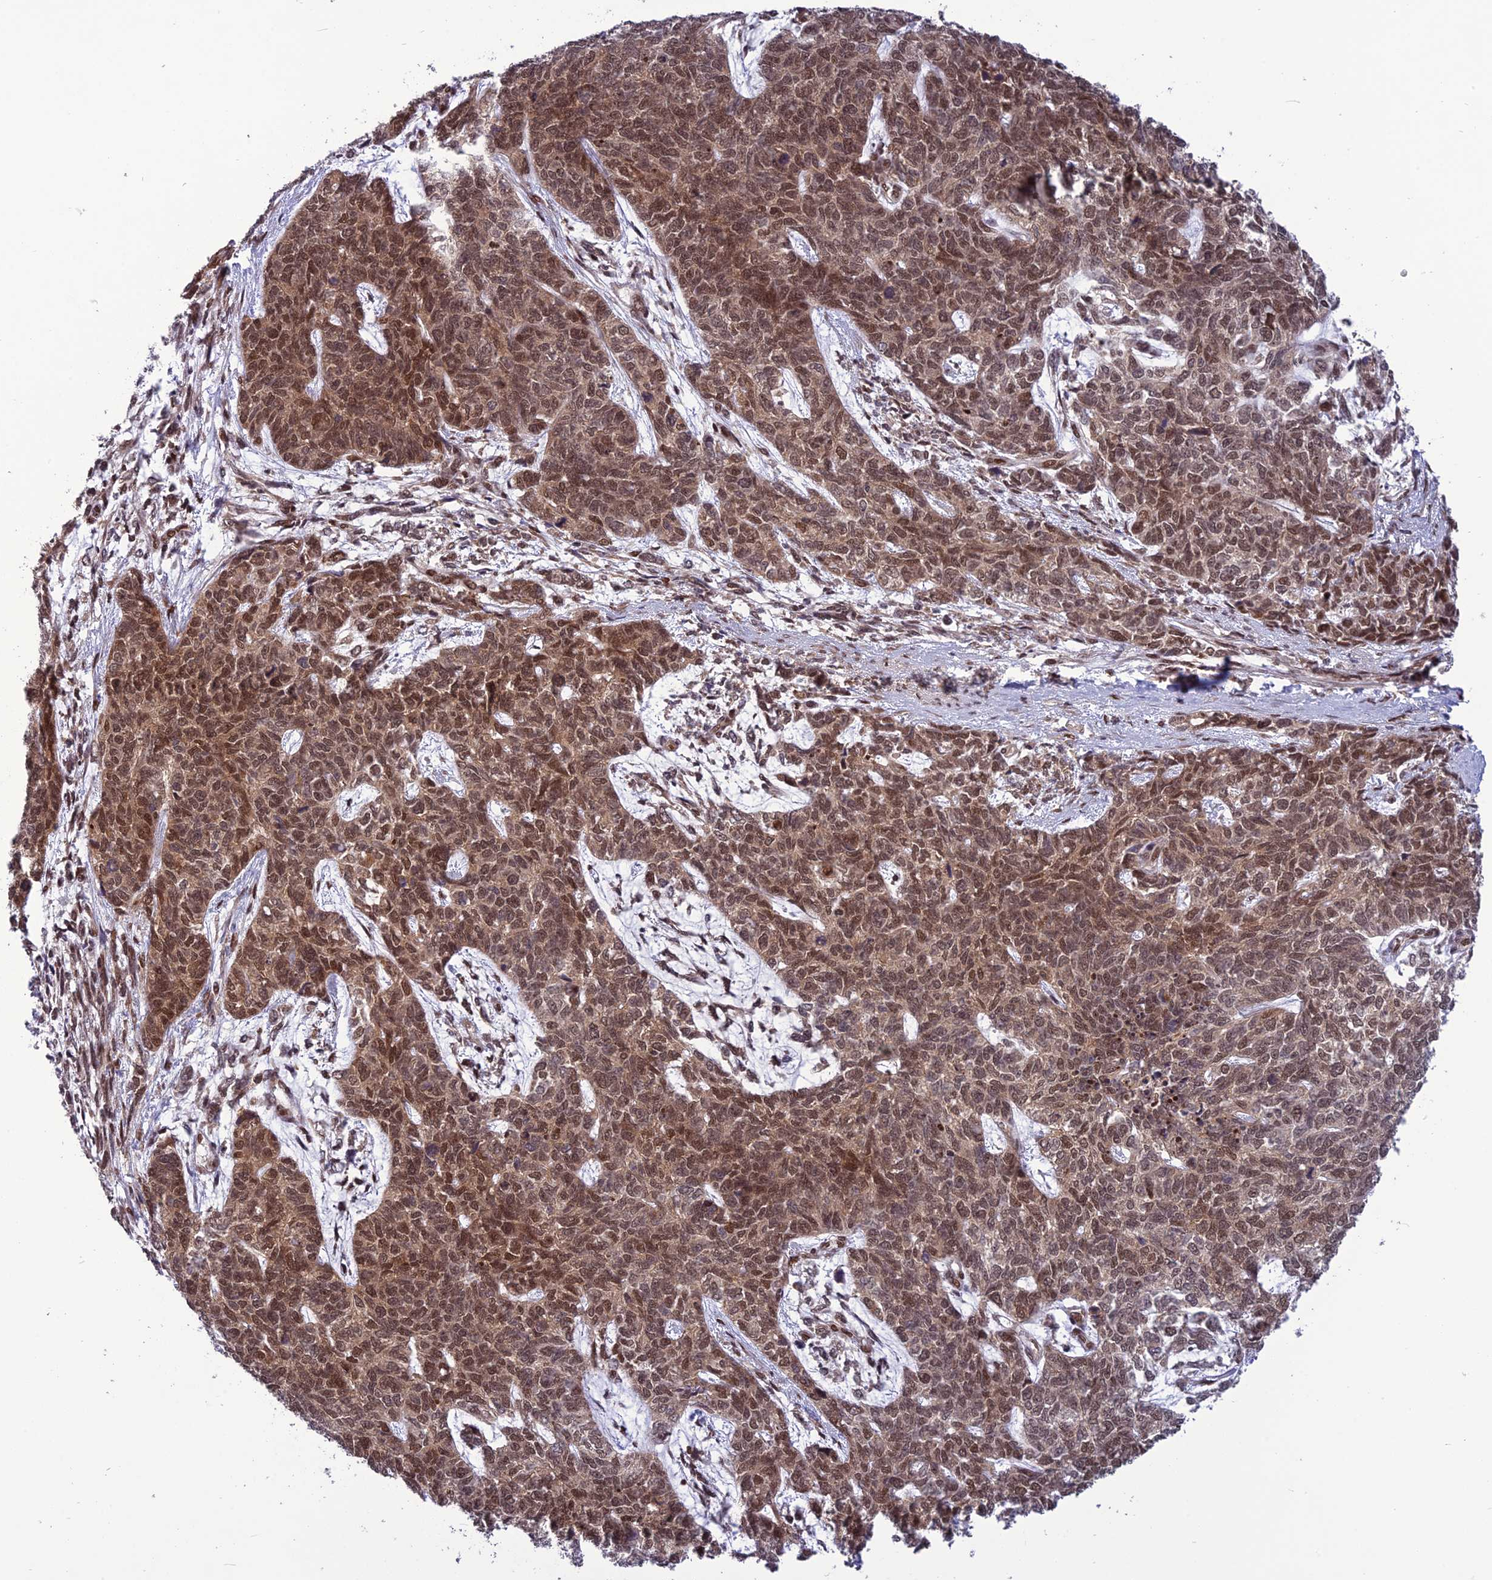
{"staining": {"intensity": "moderate", "quantity": ">75%", "location": "cytoplasmic/membranous,nuclear"}, "tissue": "cervical cancer", "cell_type": "Tumor cells", "image_type": "cancer", "snomed": [{"axis": "morphology", "description": "Squamous cell carcinoma, NOS"}, {"axis": "topography", "description": "Cervix"}], "caption": "Protein analysis of cervical squamous cell carcinoma tissue reveals moderate cytoplasmic/membranous and nuclear expression in approximately >75% of tumor cells. Using DAB (brown) and hematoxylin (blue) stains, captured at high magnification using brightfield microscopy.", "gene": "RTRAF", "patient": {"sex": "female", "age": 63}}